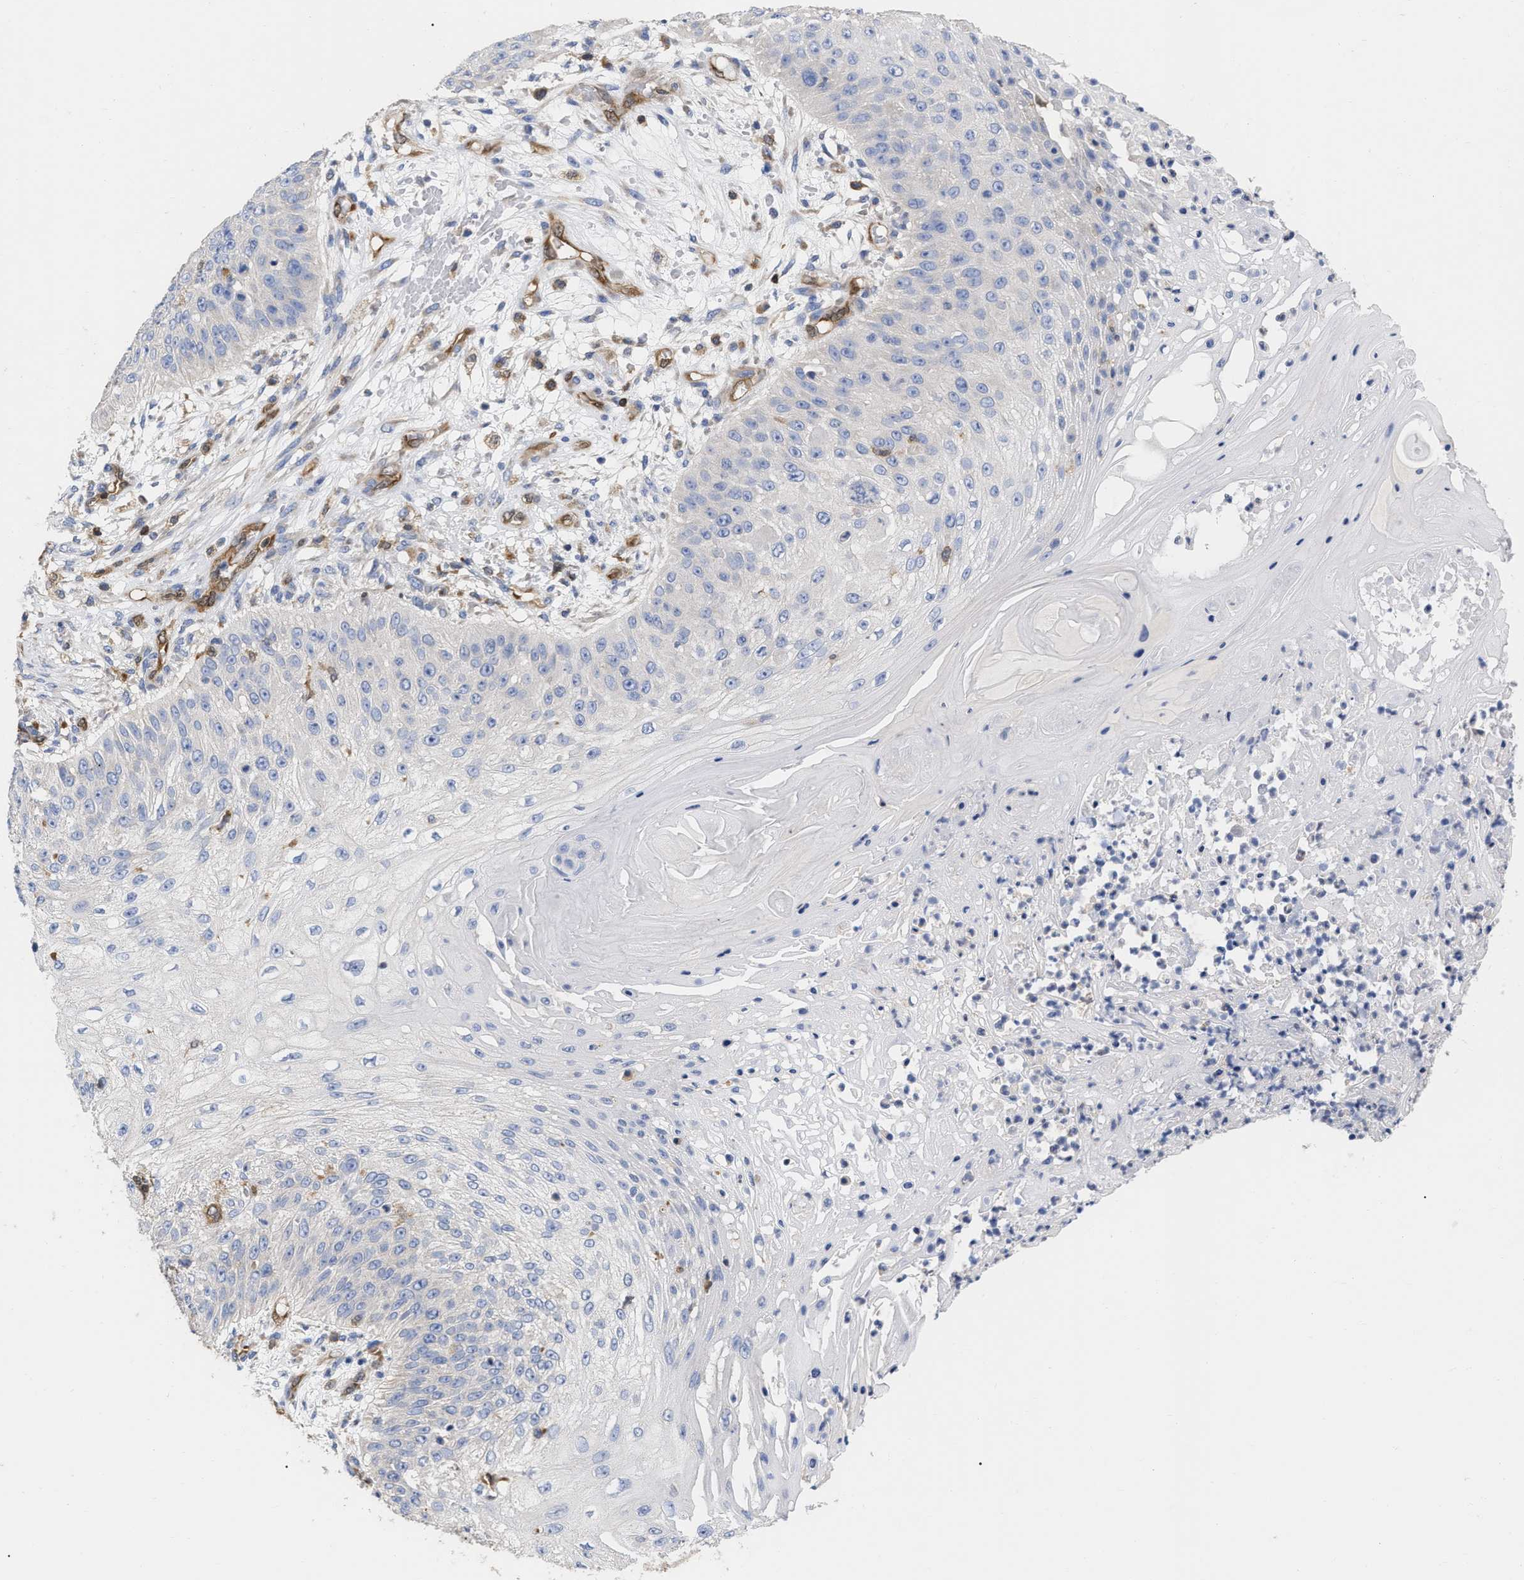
{"staining": {"intensity": "negative", "quantity": "none", "location": "none"}, "tissue": "skin cancer", "cell_type": "Tumor cells", "image_type": "cancer", "snomed": [{"axis": "morphology", "description": "Squamous cell carcinoma, NOS"}, {"axis": "topography", "description": "Skin"}], "caption": "Tumor cells are negative for brown protein staining in squamous cell carcinoma (skin). (Immunohistochemistry (ihc), brightfield microscopy, high magnification).", "gene": "GIMAP4", "patient": {"sex": "female", "age": 80}}